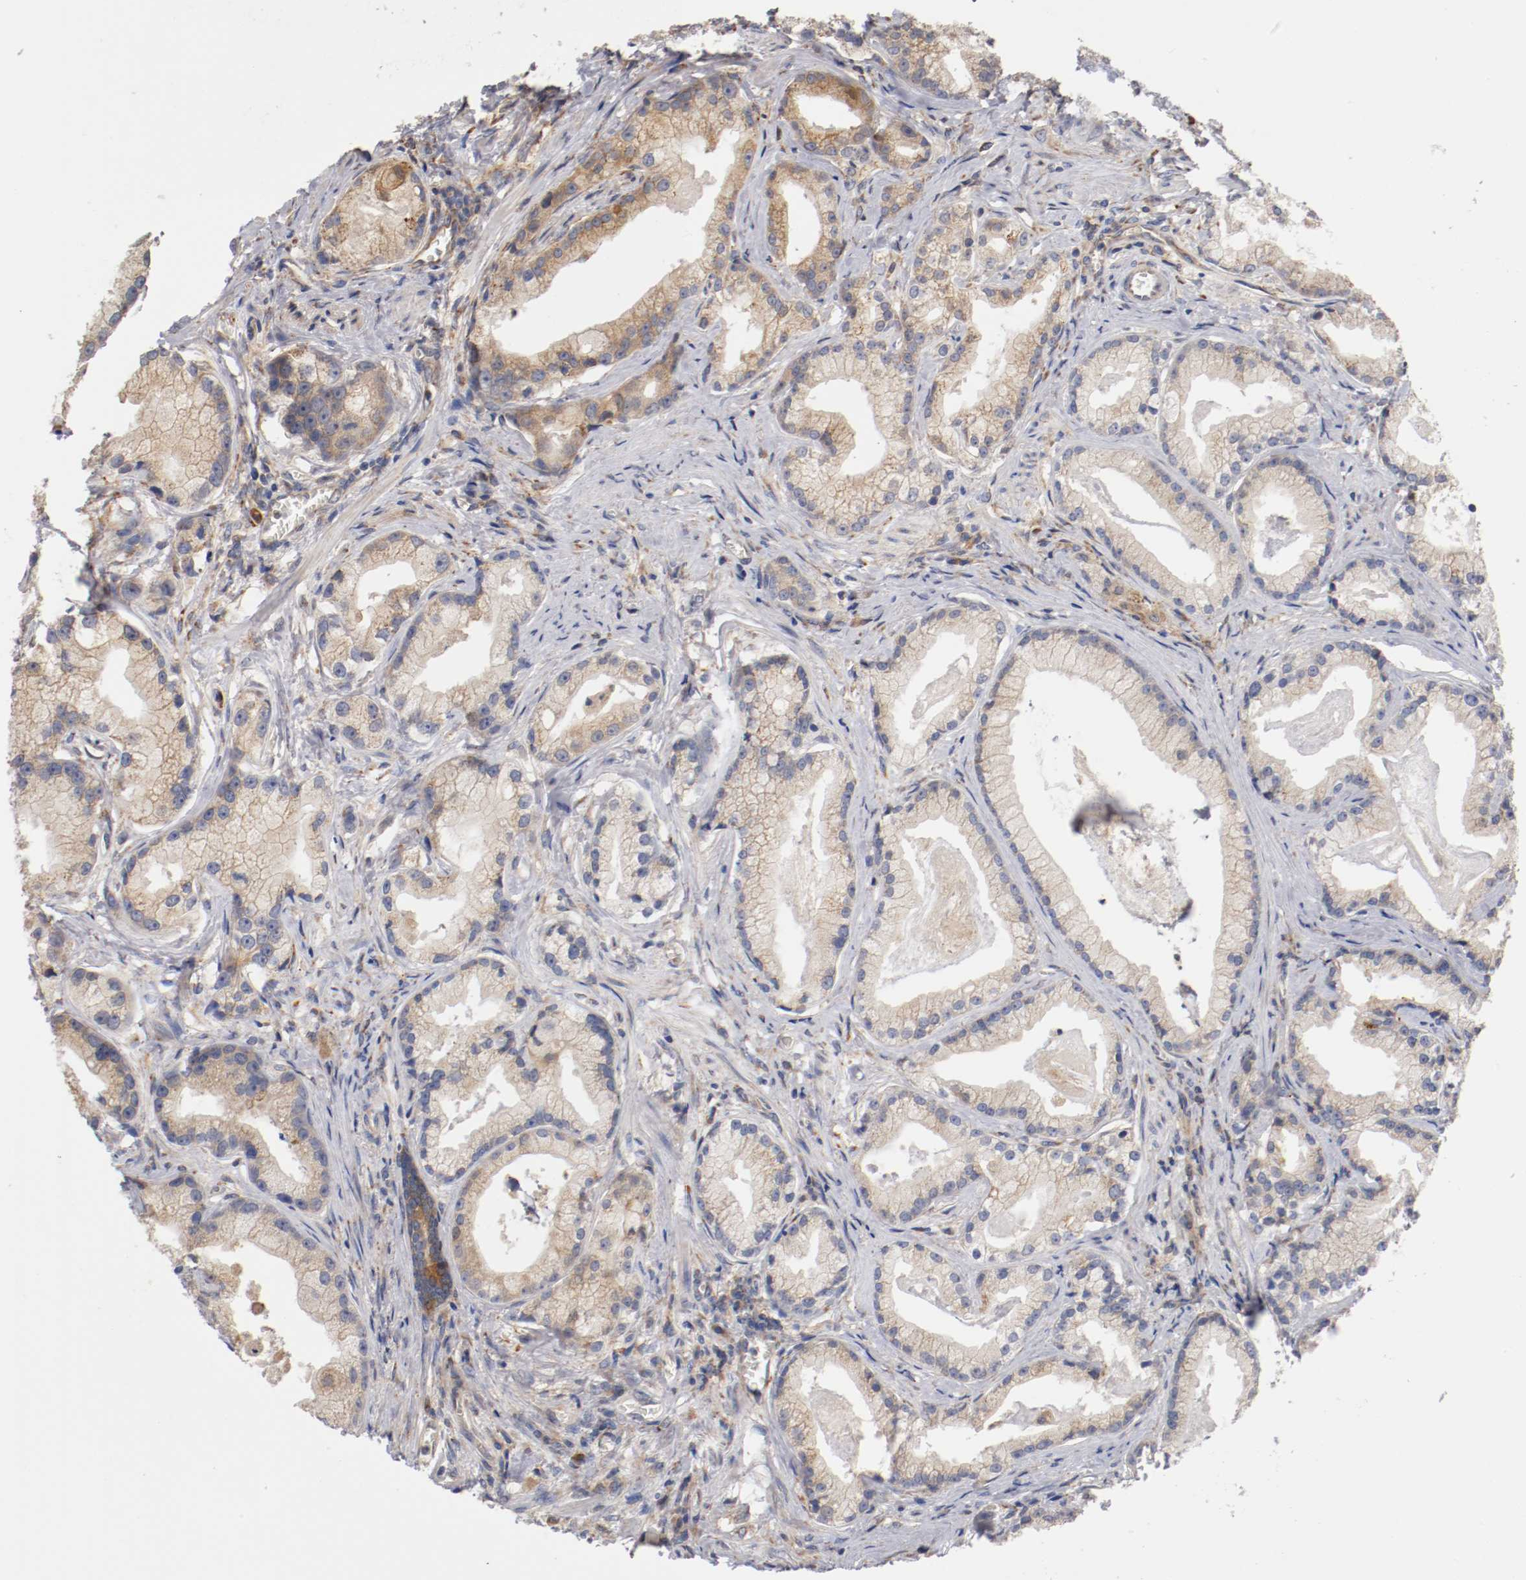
{"staining": {"intensity": "weak", "quantity": ">75%", "location": "cytoplasmic/membranous"}, "tissue": "prostate cancer", "cell_type": "Tumor cells", "image_type": "cancer", "snomed": [{"axis": "morphology", "description": "Adenocarcinoma, Low grade"}, {"axis": "topography", "description": "Prostate"}], "caption": "Immunohistochemistry (IHC) (DAB (3,3'-diaminobenzidine)) staining of prostate cancer (adenocarcinoma (low-grade)) displays weak cytoplasmic/membranous protein positivity in about >75% of tumor cells. (DAB (3,3'-diaminobenzidine) = brown stain, brightfield microscopy at high magnification).", "gene": "TNFSF13", "patient": {"sex": "male", "age": 59}}